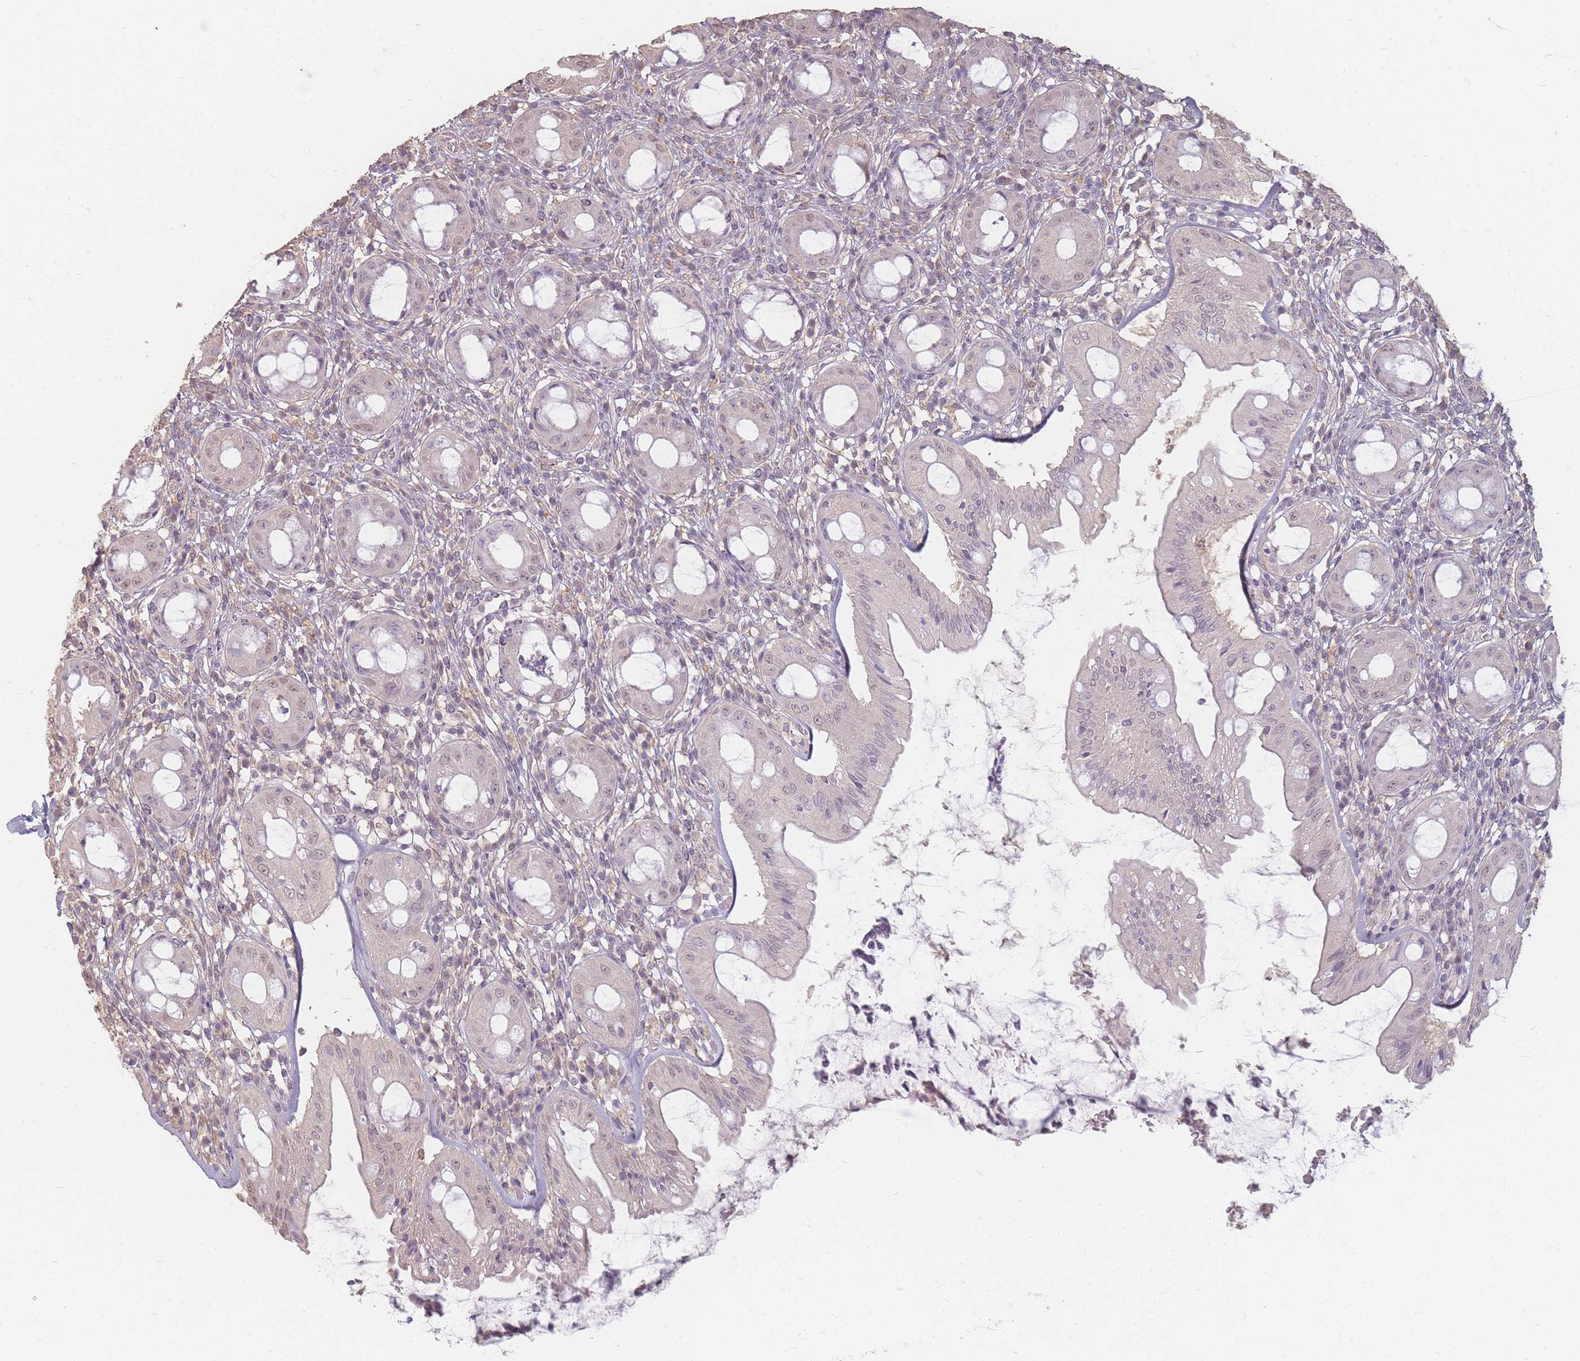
{"staining": {"intensity": "weak", "quantity": "<25%", "location": "nuclear"}, "tissue": "rectum", "cell_type": "Glandular cells", "image_type": "normal", "snomed": [{"axis": "morphology", "description": "Normal tissue, NOS"}, {"axis": "topography", "description": "Rectum"}], "caption": "This is a histopathology image of IHC staining of unremarkable rectum, which shows no staining in glandular cells. (DAB (3,3'-diaminobenzidine) IHC, high magnification).", "gene": "RFTN1", "patient": {"sex": "female", "age": 57}}